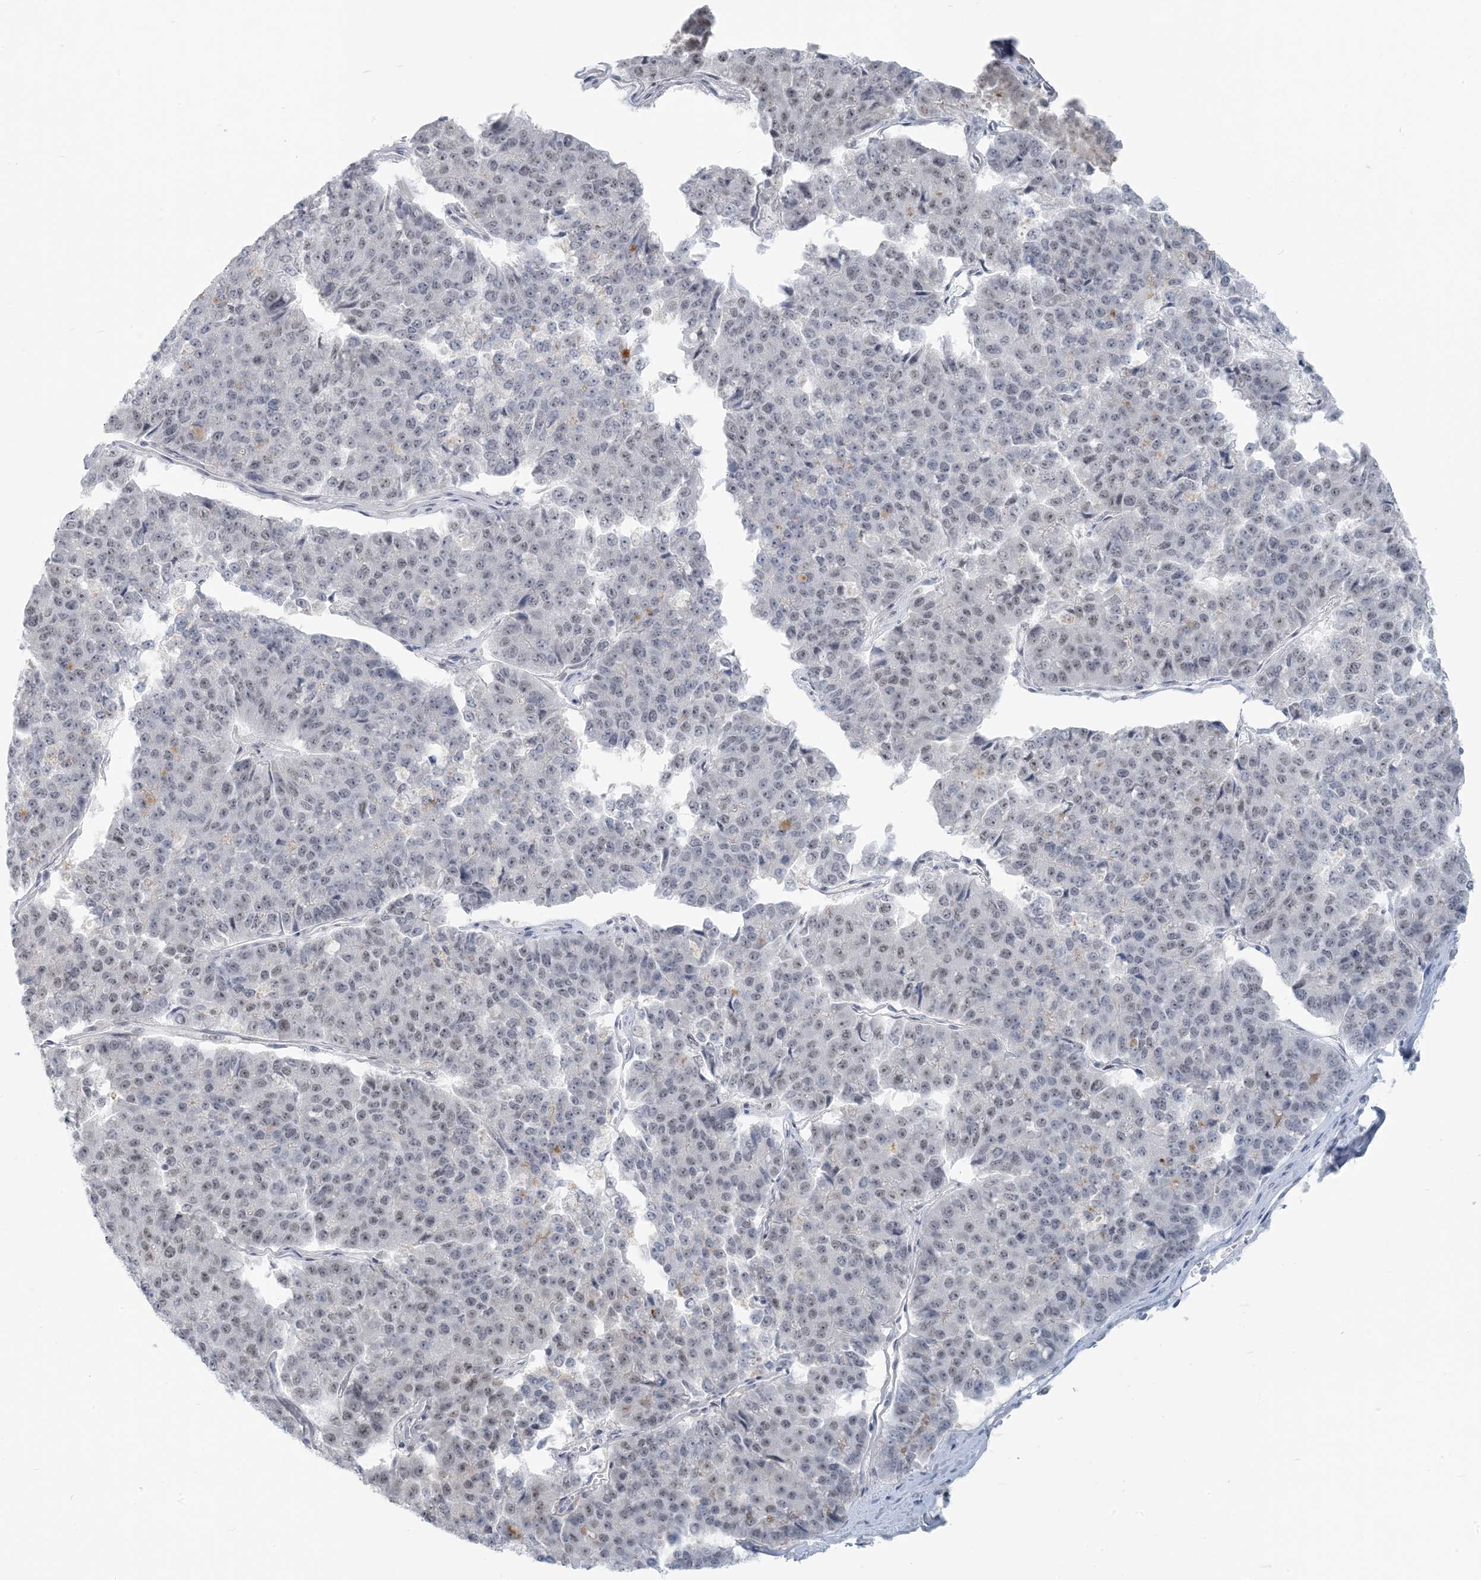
{"staining": {"intensity": "negative", "quantity": "none", "location": "none"}, "tissue": "pancreatic cancer", "cell_type": "Tumor cells", "image_type": "cancer", "snomed": [{"axis": "morphology", "description": "Adenocarcinoma, NOS"}, {"axis": "topography", "description": "Pancreas"}], "caption": "Human pancreatic cancer stained for a protein using immunohistochemistry exhibits no positivity in tumor cells.", "gene": "SCML1", "patient": {"sex": "male", "age": 50}}